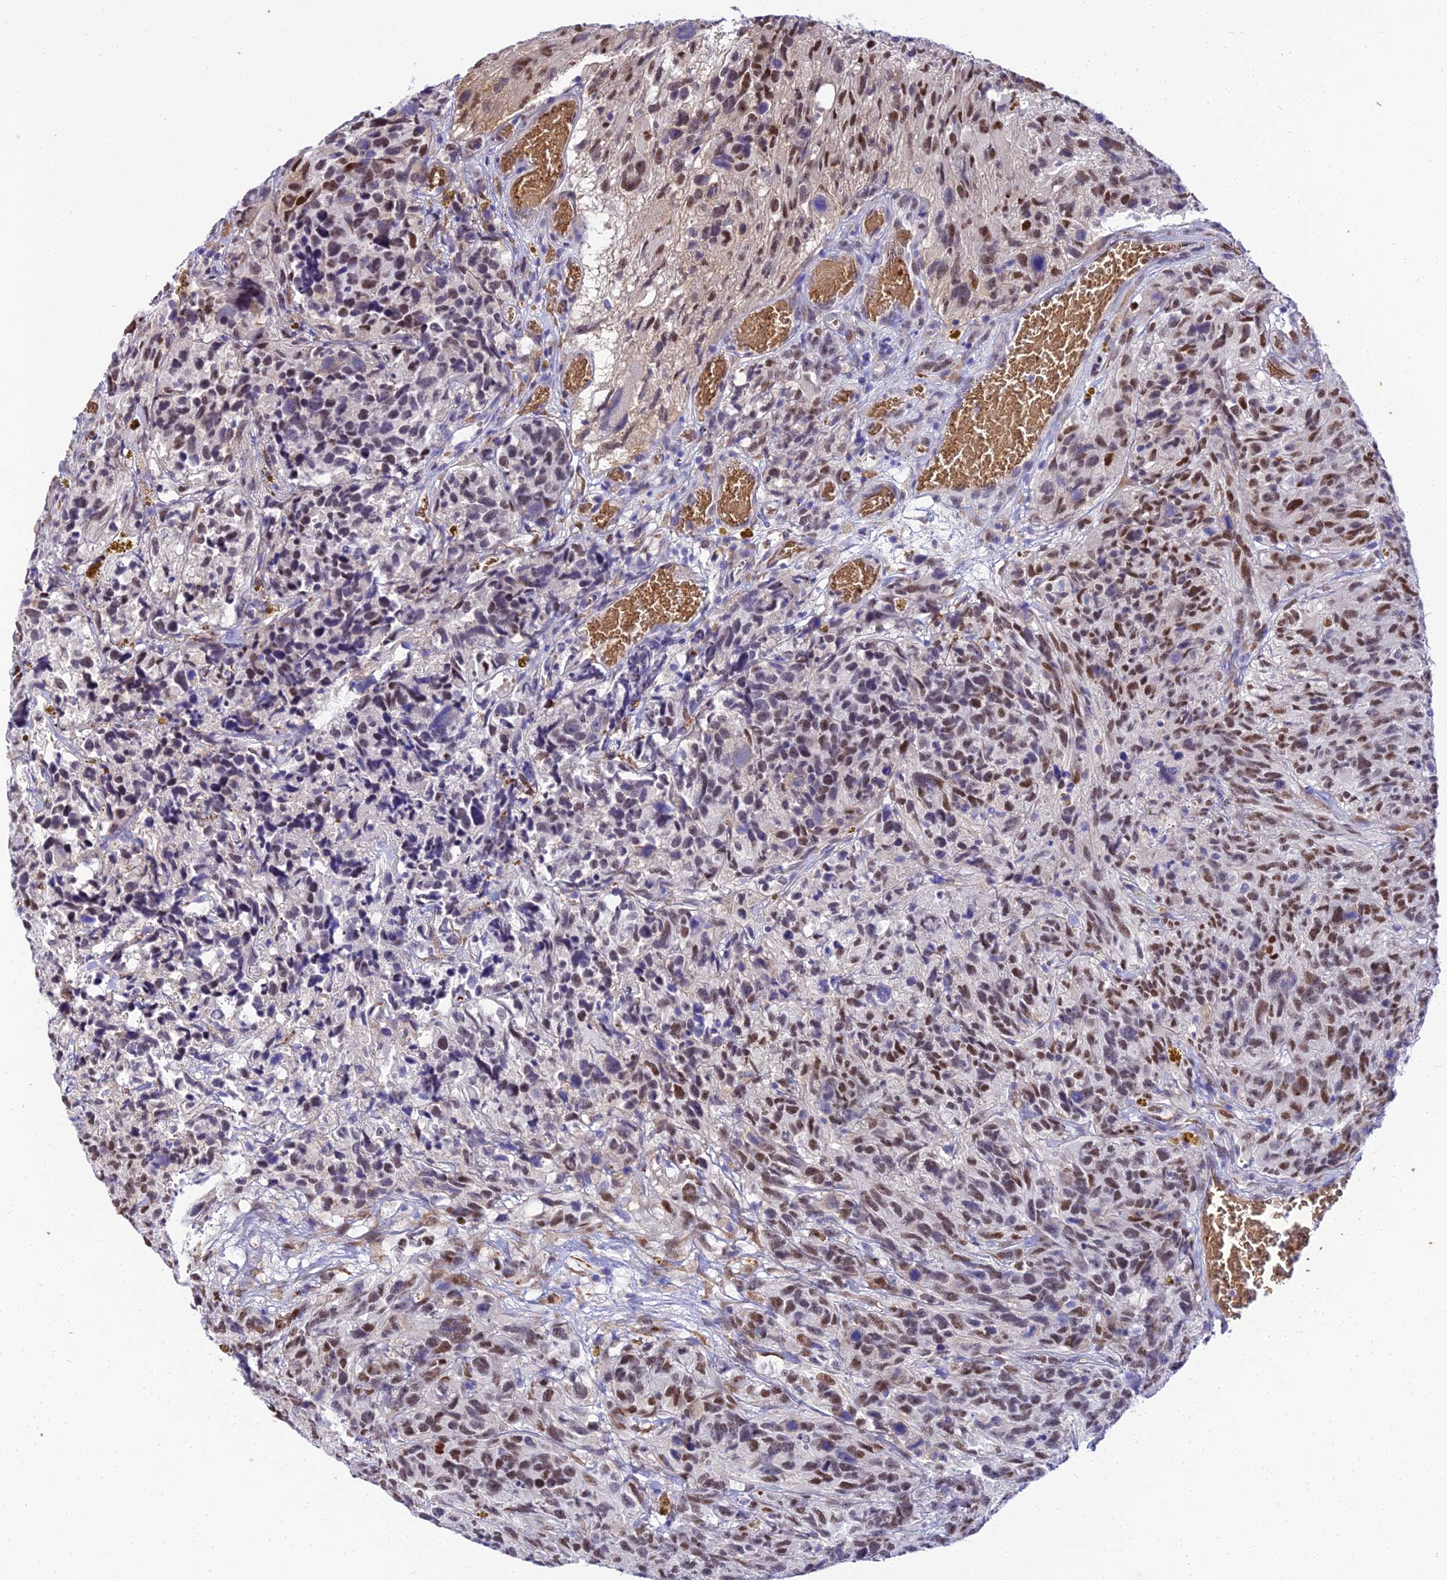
{"staining": {"intensity": "moderate", "quantity": "<25%", "location": "nuclear"}, "tissue": "glioma", "cell_type": "Tumor cells", "image_type": "cancer", "snomed": [{"axis": "morphology", "description": "Glioma, malignant, High grade"}, {"axis": "topography", "description": "Brain"}], "caption": "An immunohistochemistry (IHC) micrograph of tumor tissue is shown. Protein staining in brown highlights moderate nuclear positivity in glioma within tumor cells.", "gene": "BCL9", "patient": {"sex": "male", "age": 69}}